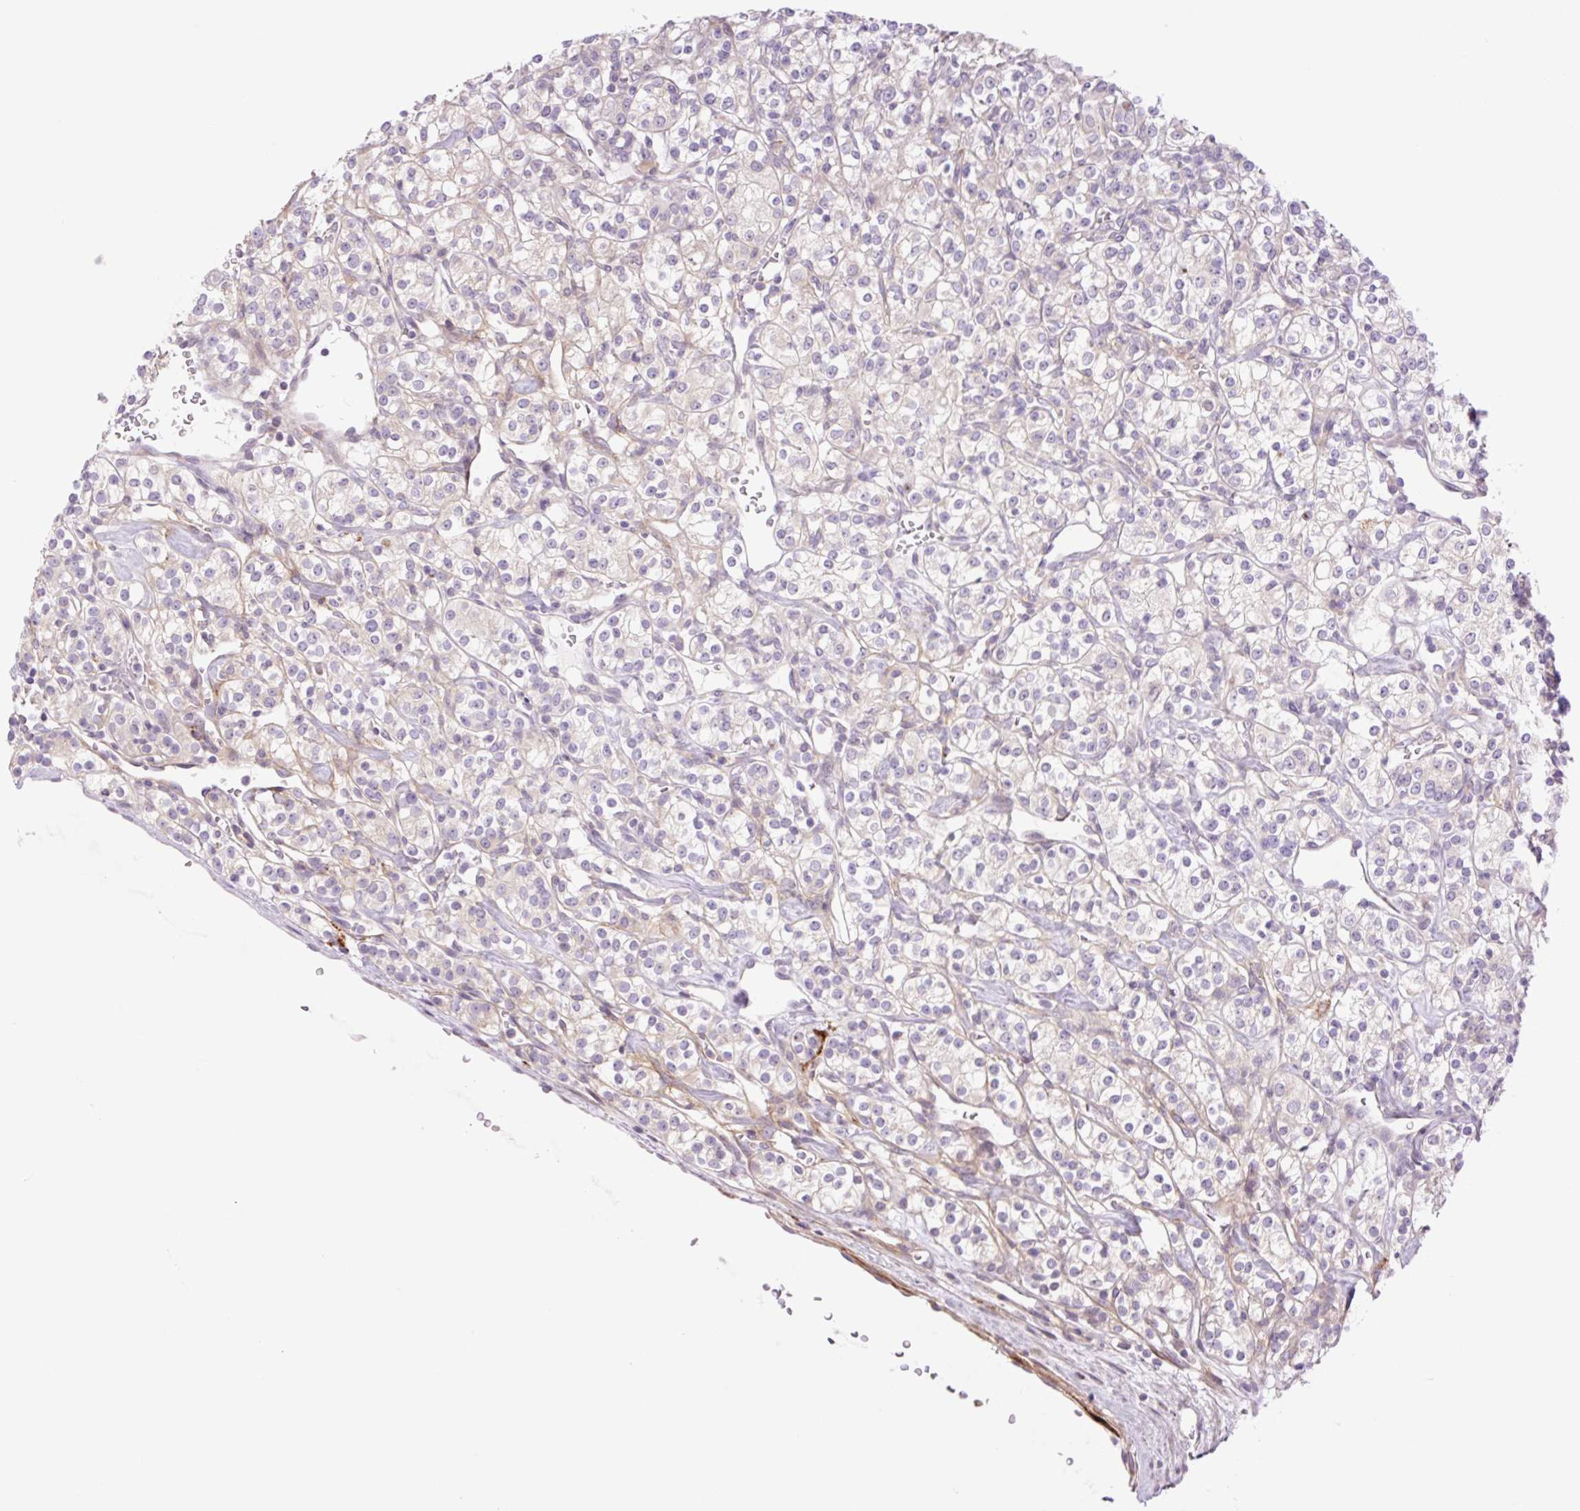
{"staining": {"intensity": "negative", "quantity": "none", "location": "none"}, "tissue": "renal cancer", "cell_type": "Tumor cells", "image_type": "cancer", "snomed": [{"axis": "morphology", "description": "Adenocarcinoma, NOS"}, {"axis": "topography", "description": "Kidney"}], "caption": "Histopathology image shows no protein expression in tumor cells of renal cancer (adenocarcinoma) tissue. (Immunohistochemistry, brightfield microscopy, high magnification).", "gene": "COL5A1", "patient": {"sex": "male", "age": 77}}